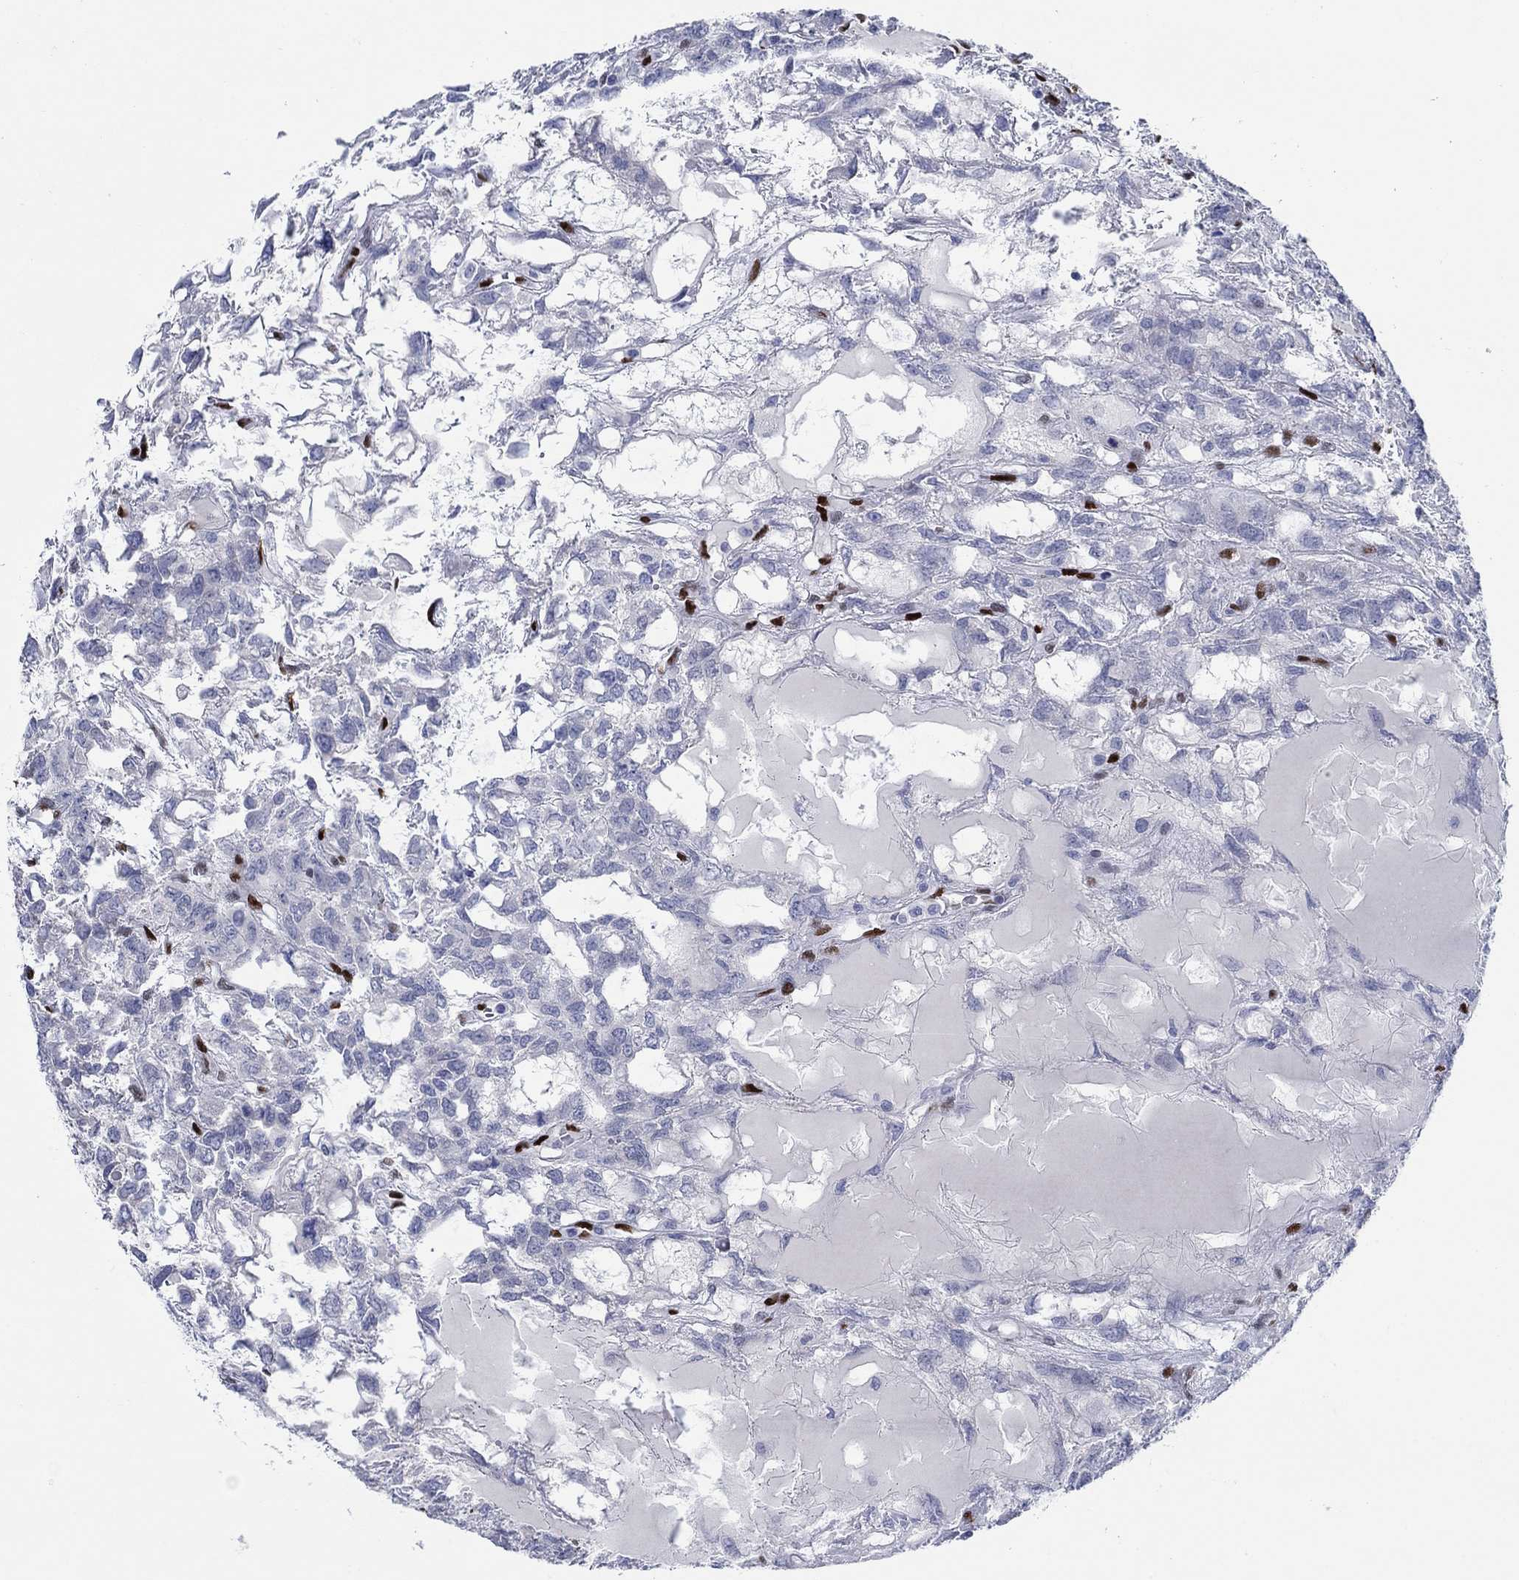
{"staining": {"intensity": "negative", "quantity": "none", "location": "none"}, "tissue": "testis cancer", "cell_type": "Tumor cells", "image_type": "cancer", "snomed": [{"axis": "morphology", "description": "Seminoma, NOS"}, {"axis": "topography", "description": "Testis"}], "caption": "IHC histopathology image of neoplastic tissue: human testis cancer (seminoma) stained with DAB exhibits no significant protein expression in tumor cells.", "gene": "ZEB1", "patient": {"sex": "male", "age": 52}}